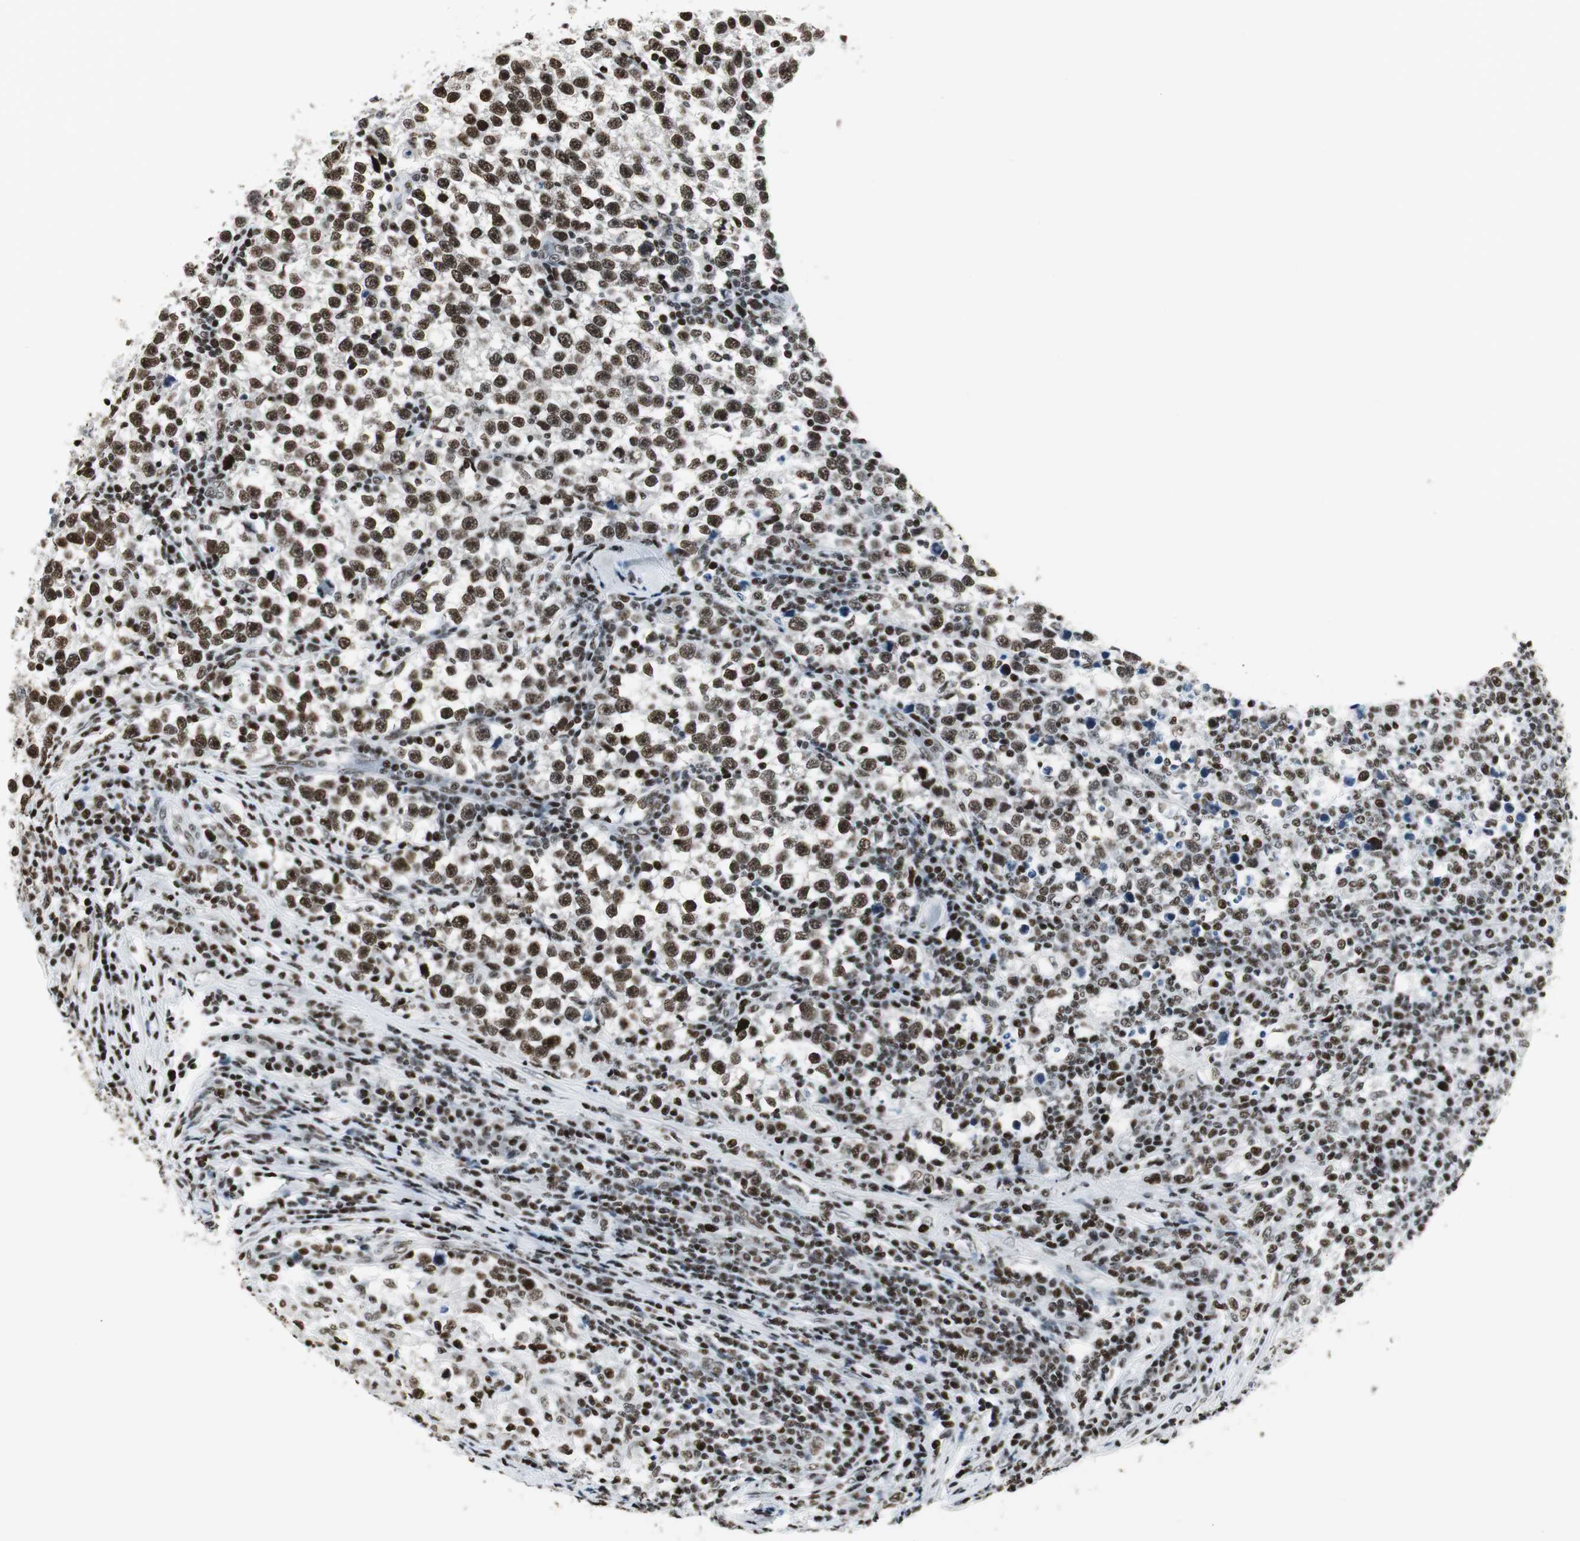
{"staining": {"intensity": "moderate", "quantity": ">75%", "location": "nuclear"}, "tissue": "testis cancer", "cell_type": "Tumor cells", "image_type": "cancer", "snomed": [{"axis": "morphology", "description": "Seminoma, NOS"}, {"axis": "topography", "description": "Testis"}], "caption": "A photomicrograph showing moderate nuclear expression in about >75% of tumor cells in testis cancer (seminoma), as visualized by brown immunohistochemical staining.", "gene": "RBBP4", "patient": {"sex": "male", "age": 43}}